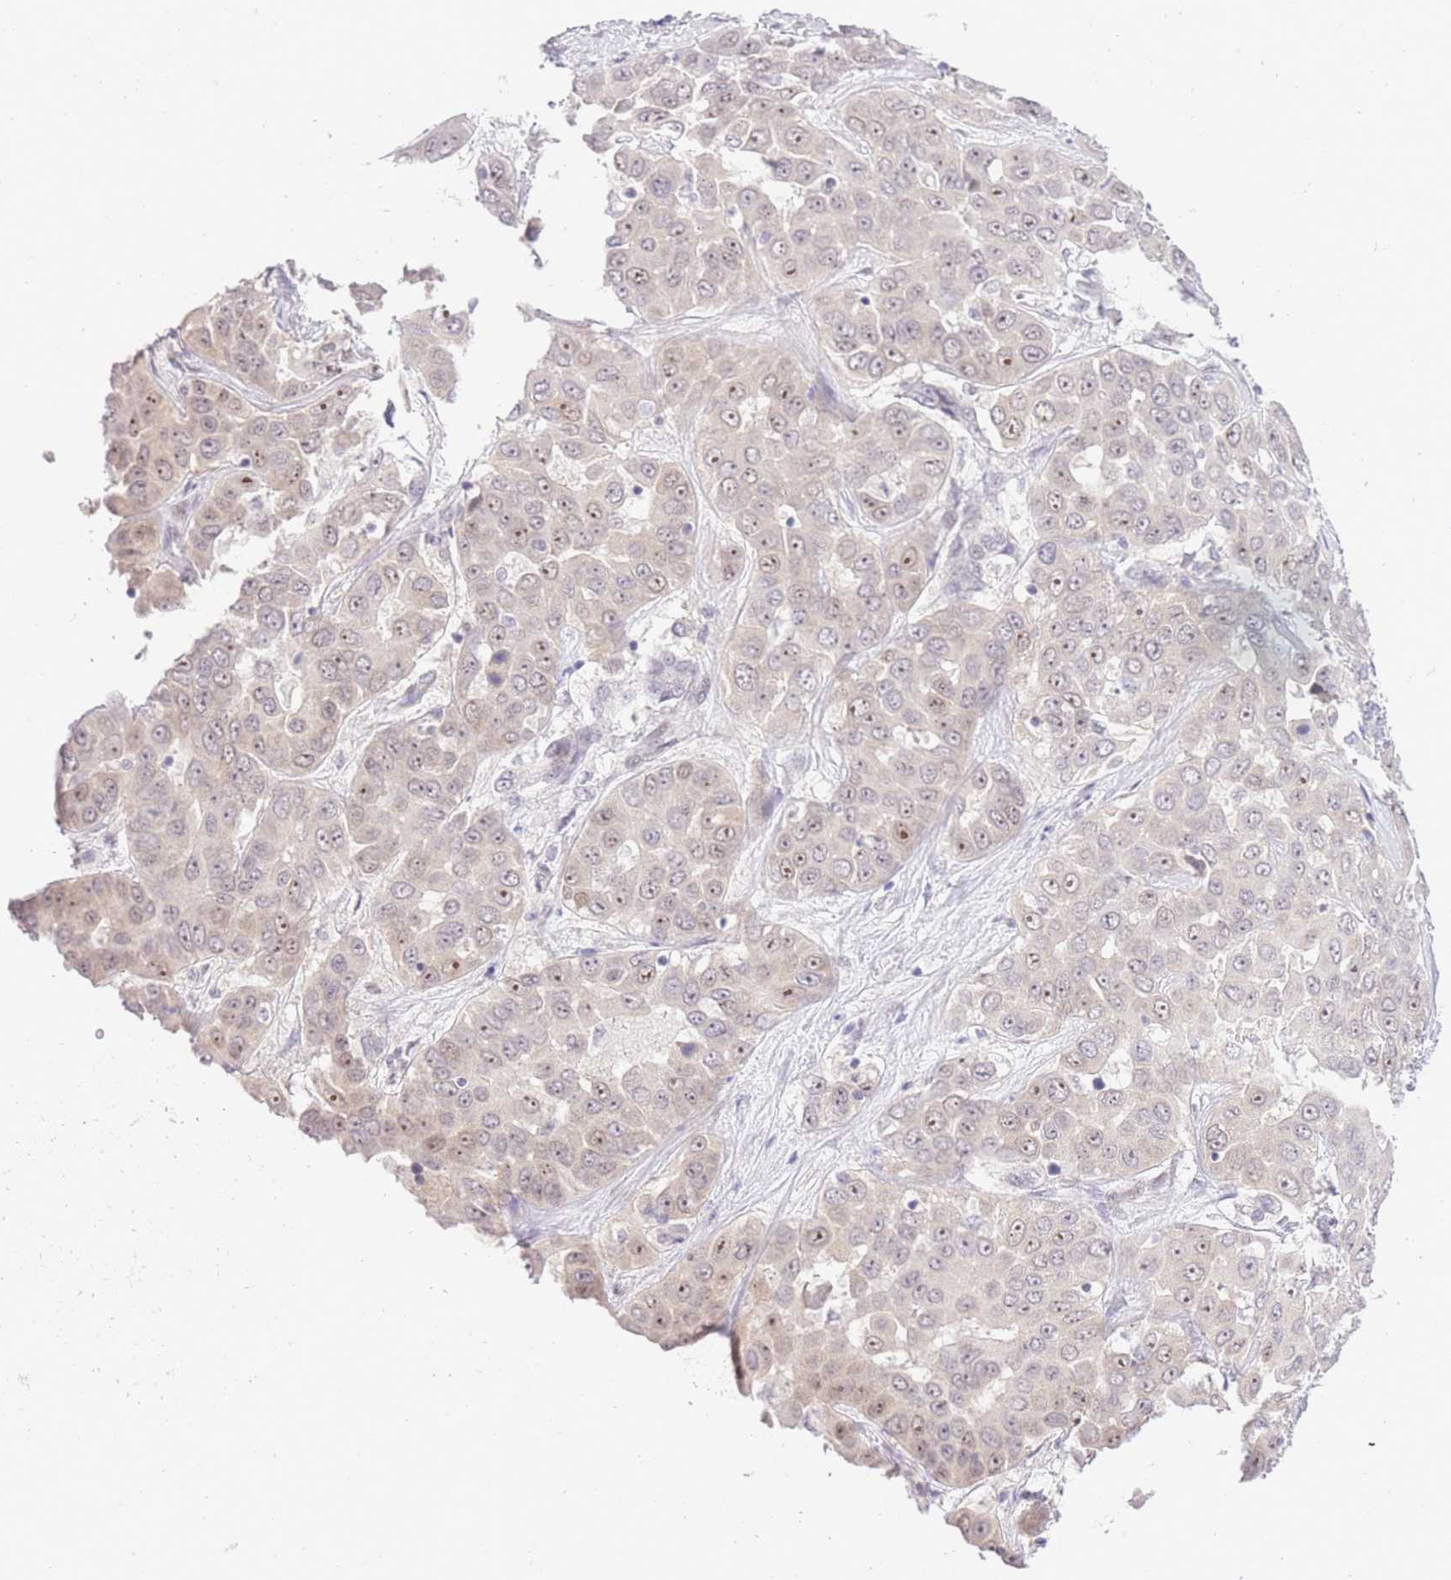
{"staining": {"intensity": "weak", "quantity": "25%-75%", "location": "nuclear"}, "tissue": "liver cancer", "cell_type": "Tumor cells", "image_type": "cancer", "snomed": [{"axis": "morphology", "description": "Cholangiocarcinoma"}, {"axis": "topography", "description": "Liver"}], "caption": "Human liver cholangiocarcinoma stained with a brown dye demonstrates weak nuclear positive expression in about 25%-75% of tumor cells.", "gene": "STK39", "patient": {"sex": "female", "age": 52}}